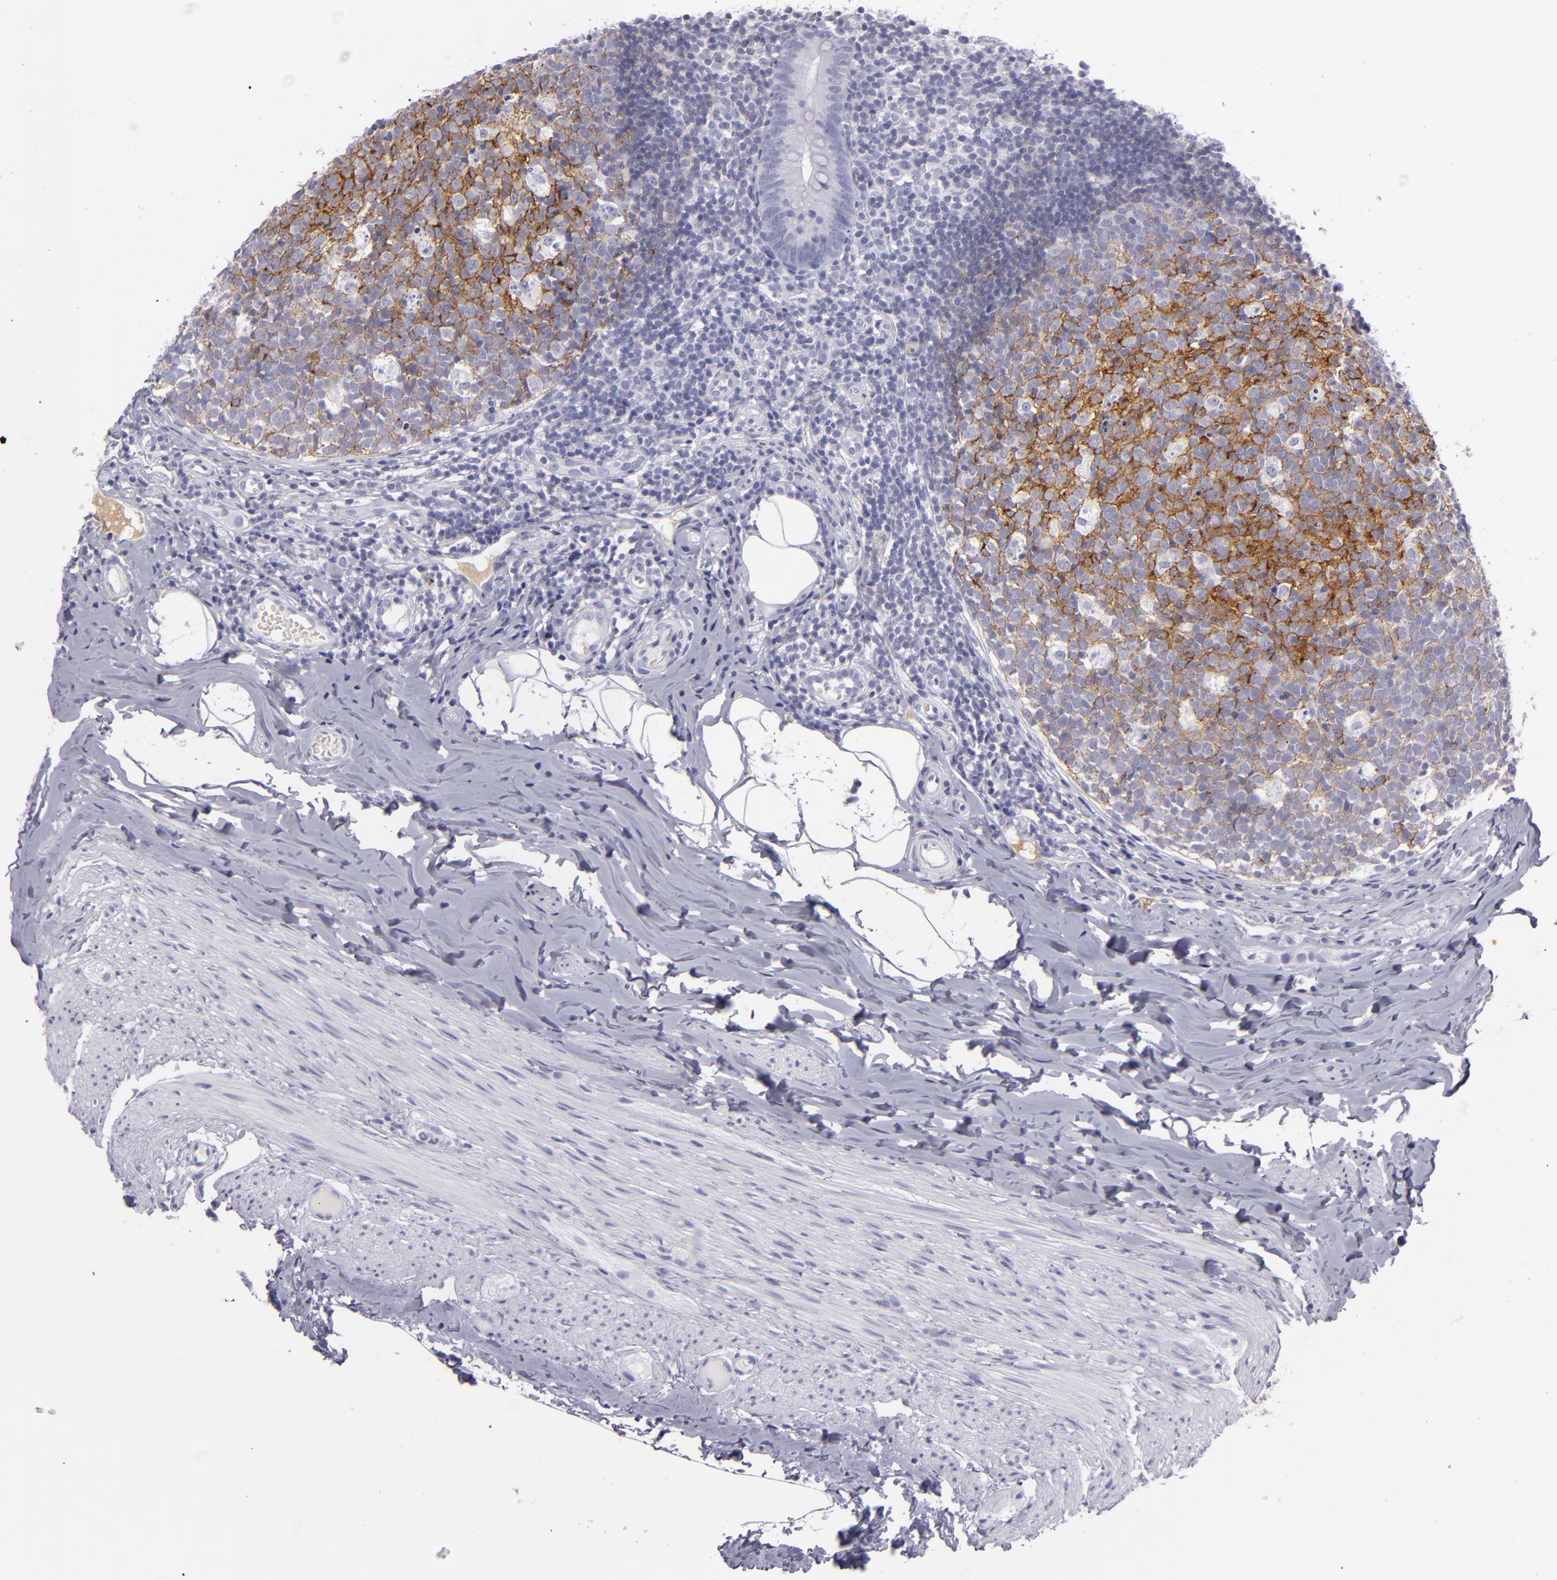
{"staining": {"intensity": "negative", "quantity": "none", "location": "none"}, "tissue": "appendix", "cell_type": "Glandular cells", "image_type": "normal", "snomed": [{"axis": "morphology", "description": "Normal tissue, NOS"}, {"axis": "topography", "description": "Appendix"}], "caption": "DAB immunohistochemical staining of benign appendix demonstrates no significant expression in glandular cells.", "gene": "CR2", "patient": {"sex": "female", "age": 9}}